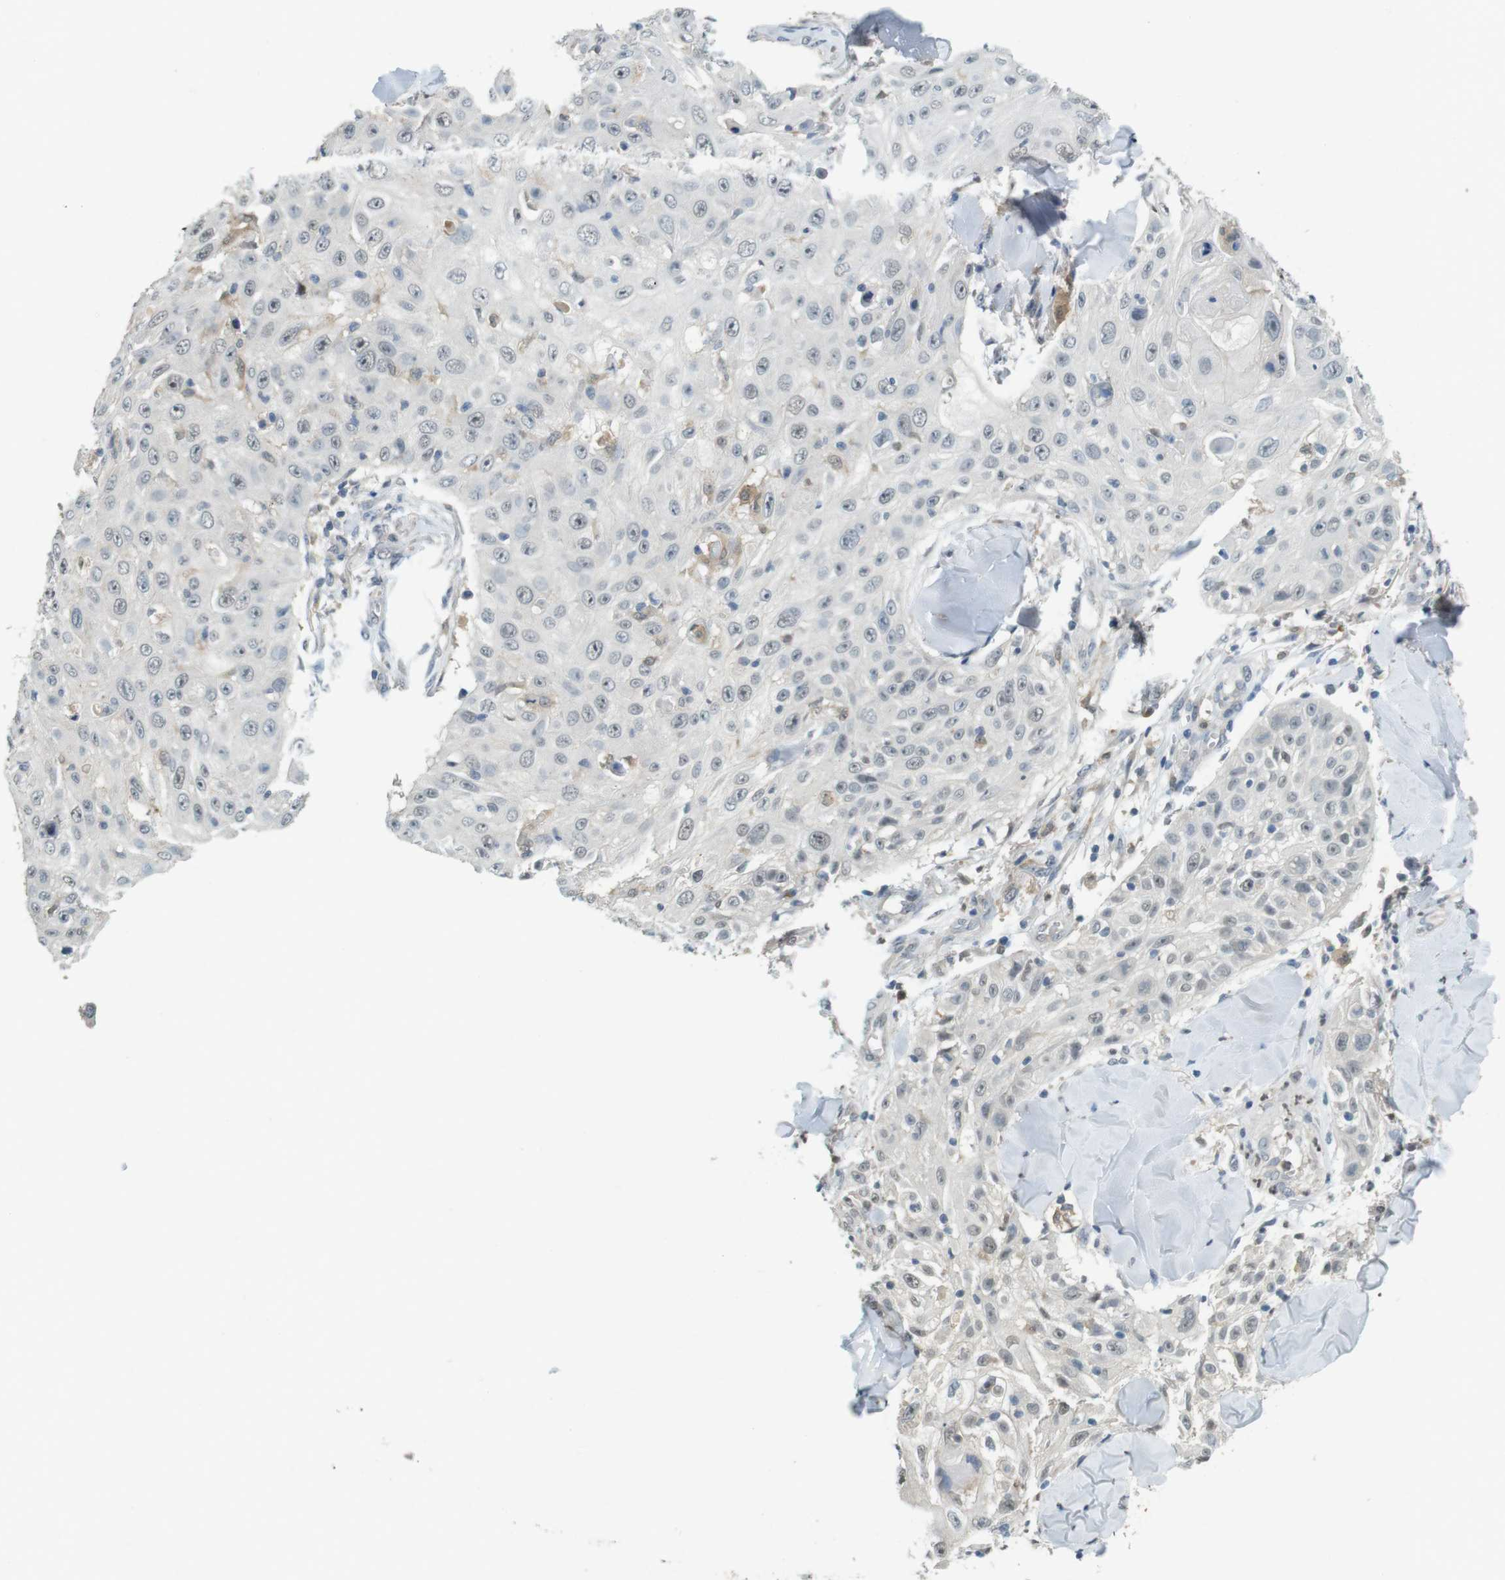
{"staining": {"intensity": "weak", "quantity": "<25%", "location": "nuclear"}, "tissue": "skin cancer", "cell_type": "Tumor cells", "image_type": "cancer", "snomed": [{"axis": "morphology", "description": "Squamous cell carcinoma, NOS"}, {"axis": "topography", "description": "Skin"}], "caption": "DAB (3,3'-diaminobenzidine) immunohistochemical staining of skin cancer exhibits no significant positivity in tumor cells.", "gene": "CDK14", "patient": {"sex": "male", "age": 86}}